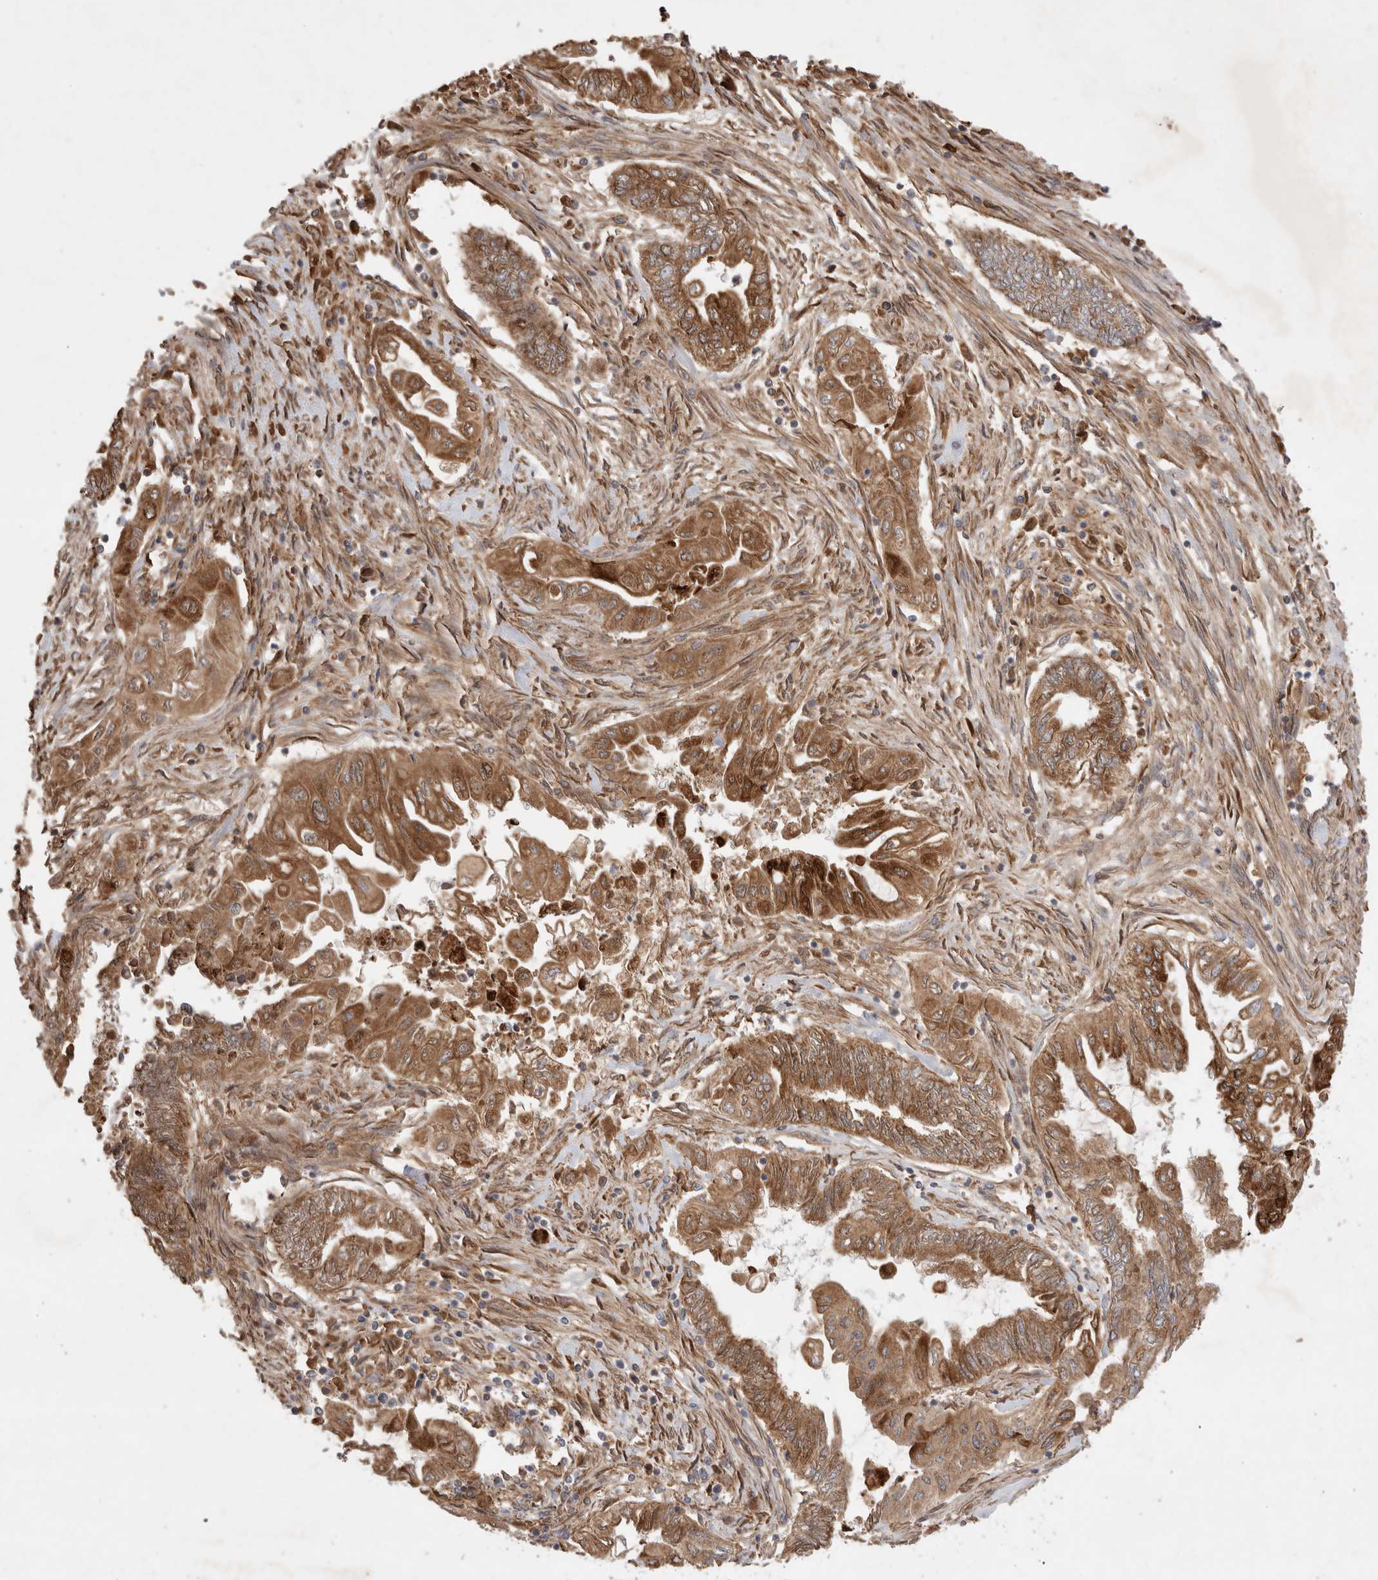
{"staining": {"intensity": "moderate", "quantity": ">75%", "location": "cytoplasmic/membranous"}, "tissue": "endometrial cancer", "cell_type": "Tumor cells", "image_type": "cancer", "snomed": [{"axis": "morphology", "description": "Adenocarcinoma, NOS"}, {"axis": "topography", "description": "Uterus"}, {"axis": "topography", "description": "Endometrium"}], "caption": "A high-resolution micrograph shows IHC staining of endometrial cancer (adenocarcinoma), which exhibits moderate cytoplasmic/membranous positivity in approximately >75% of tumor cells.", "gene": "FAM221A", "patient": {"sex": "female", "age": 70}}